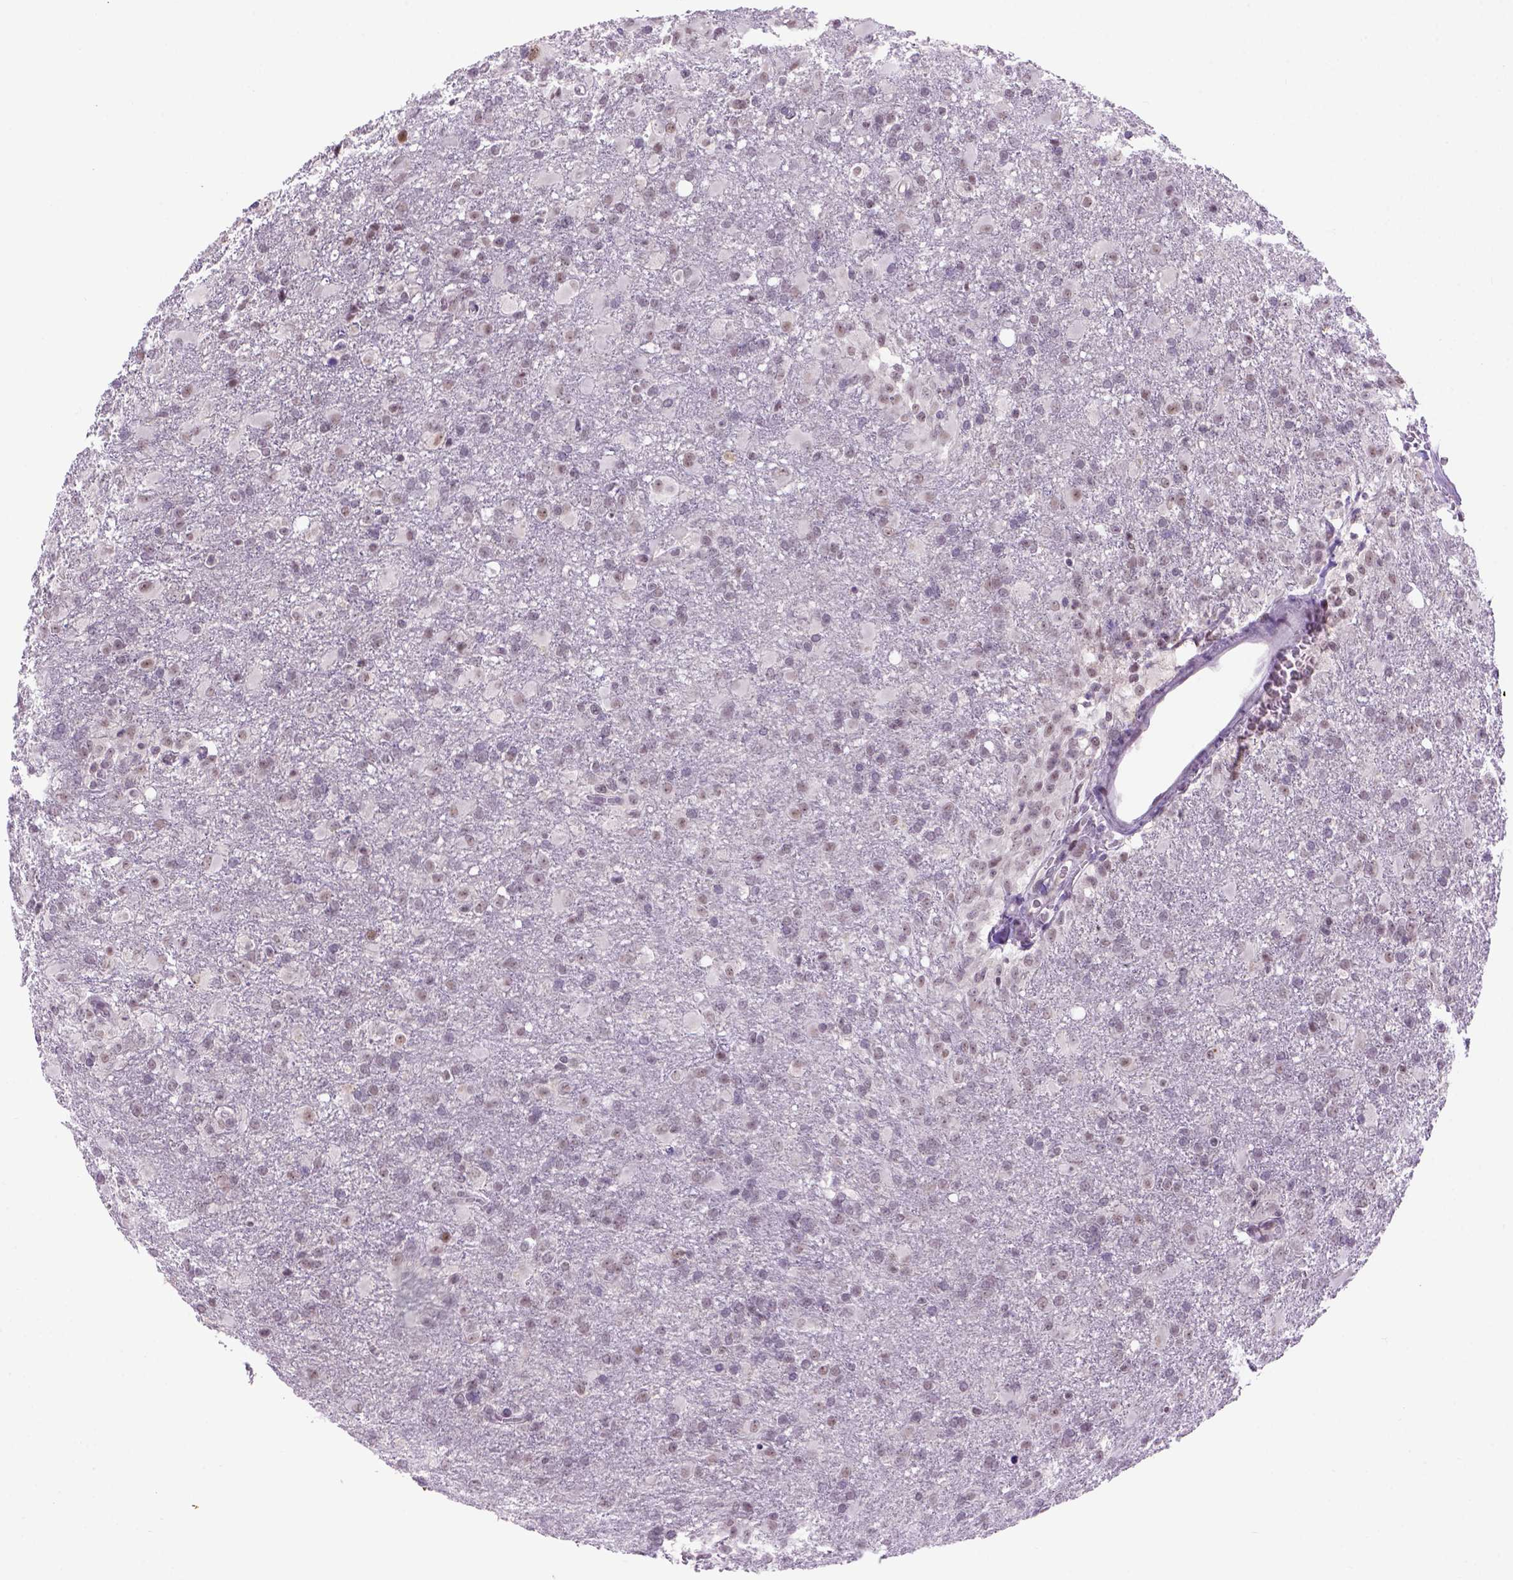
{"staining": {"intensity": "weak", "quantity": "<25%", "location": "nuclear"}, "tissue": "glioma", "cell_type": "Tumor cells", "image_type": "cancer", "snomed": [{"axis": "morphology", "description": "Glioma, malignant, High grade"}, {"axis": "topography", "description": "Brain"}], "caption": "This micrograph is of glioma stained with immunohistochemistry (IHC) to label a protein in brown with the nuclei are counter-stained blue. There is no expression in tumor cells.", "gene": "TBPL1", "patient": {"sex": "male", "age": 68}}